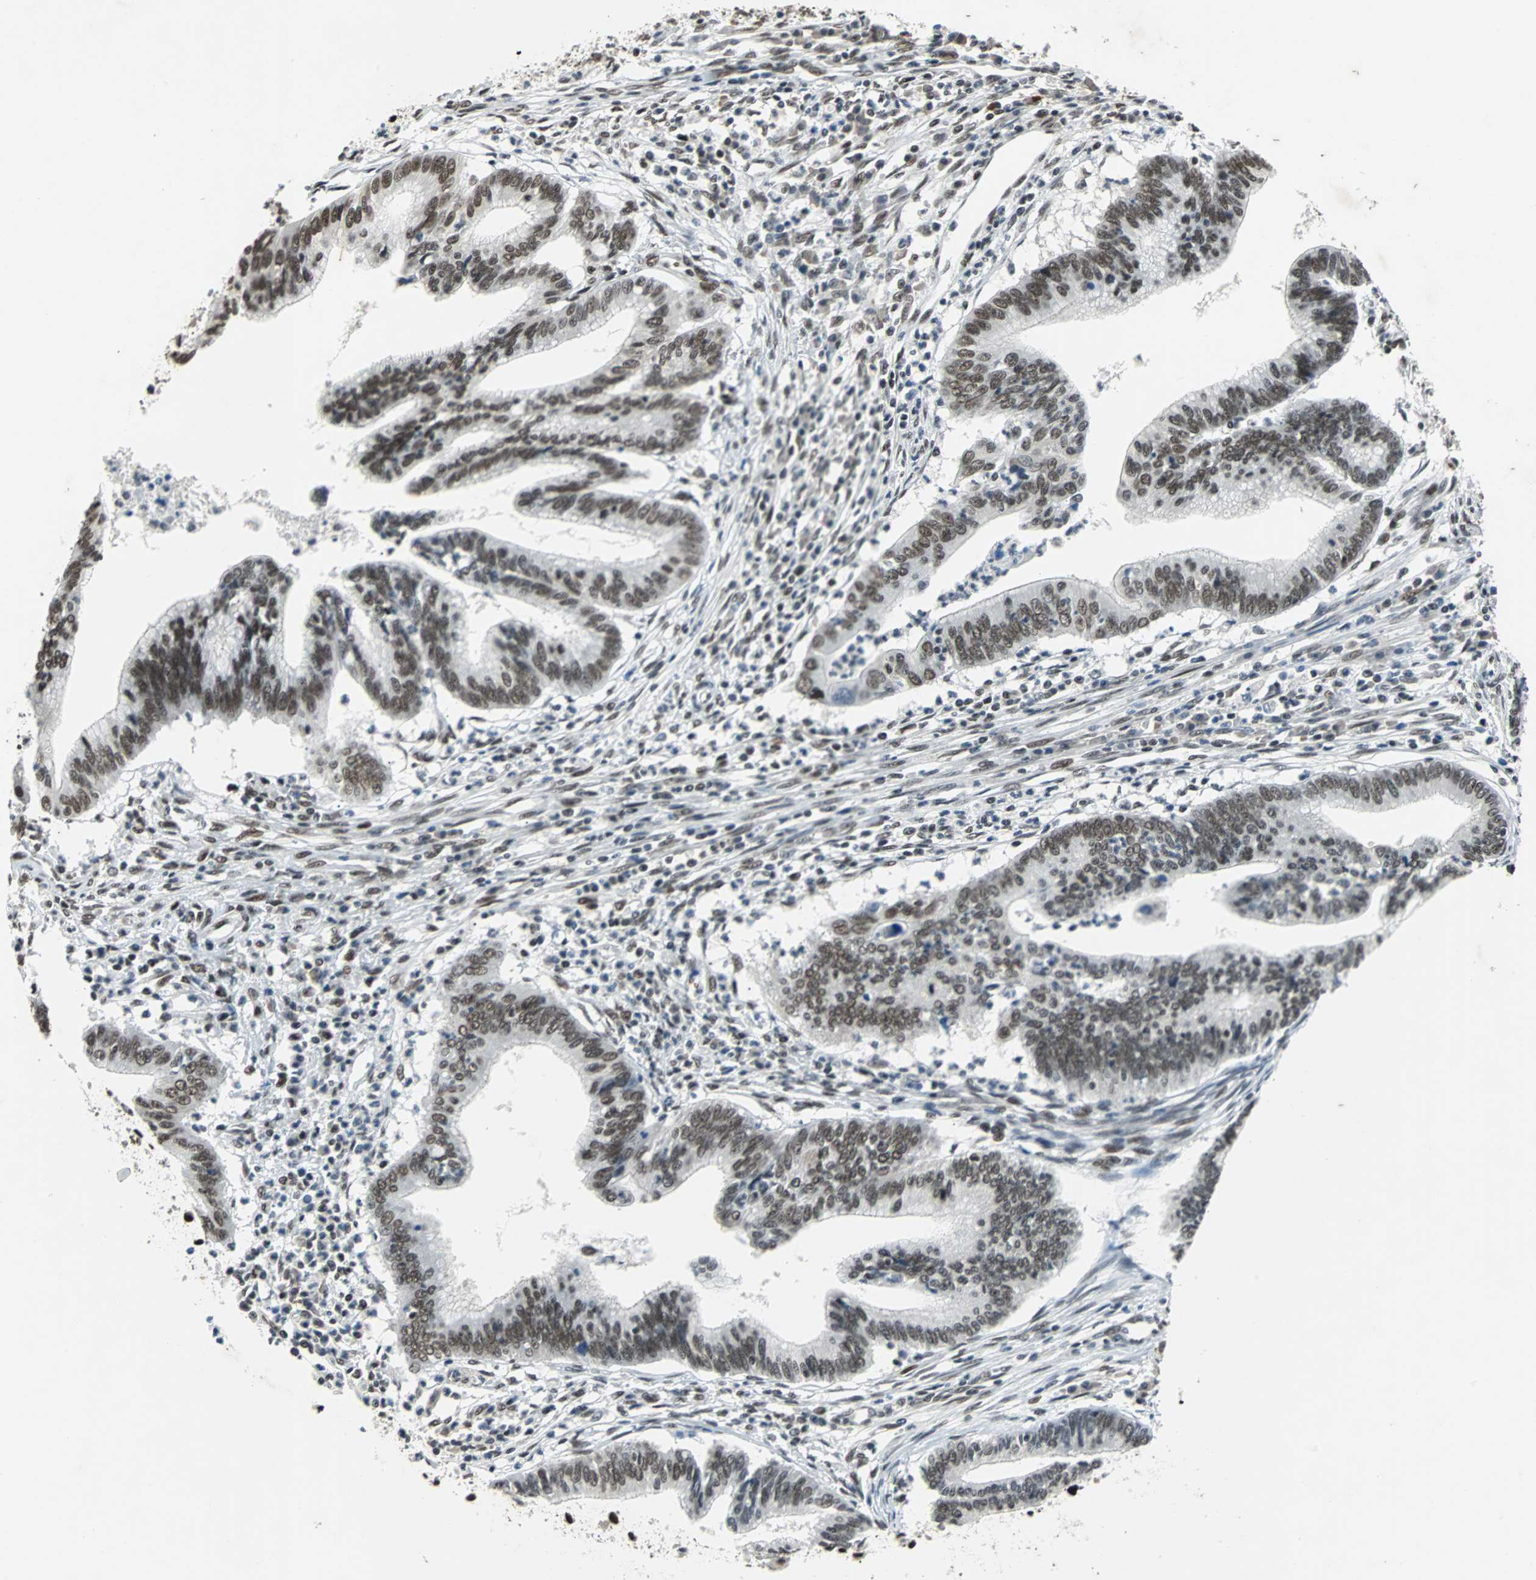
{"staining": {"intensity": "moderate", "quantity": ">75%", "location": "nuclear"}, "tissue": "cervical cancer", "cell_type": "Tumor cells", "image_type": "cancer", "snomed": [{"axis": "morphology", "description": "Adenocarcinoma, NOS"}, {"axis": "topography", "description": "Cervix"}], "caption": "Immunohistochemistry staining of cervical cancer (adenocarcinoma), which reveals medium levels of moderate nuclear staining in about >75% of tumor cells indicating moderate nuclear protein expression. The staining was performed using DAB (brown) for protein detection and nuclei were counterstained in hematoxylin (blue).", "gene": "GATAD2A", "patient": {"sex": "female", "age": 36}}